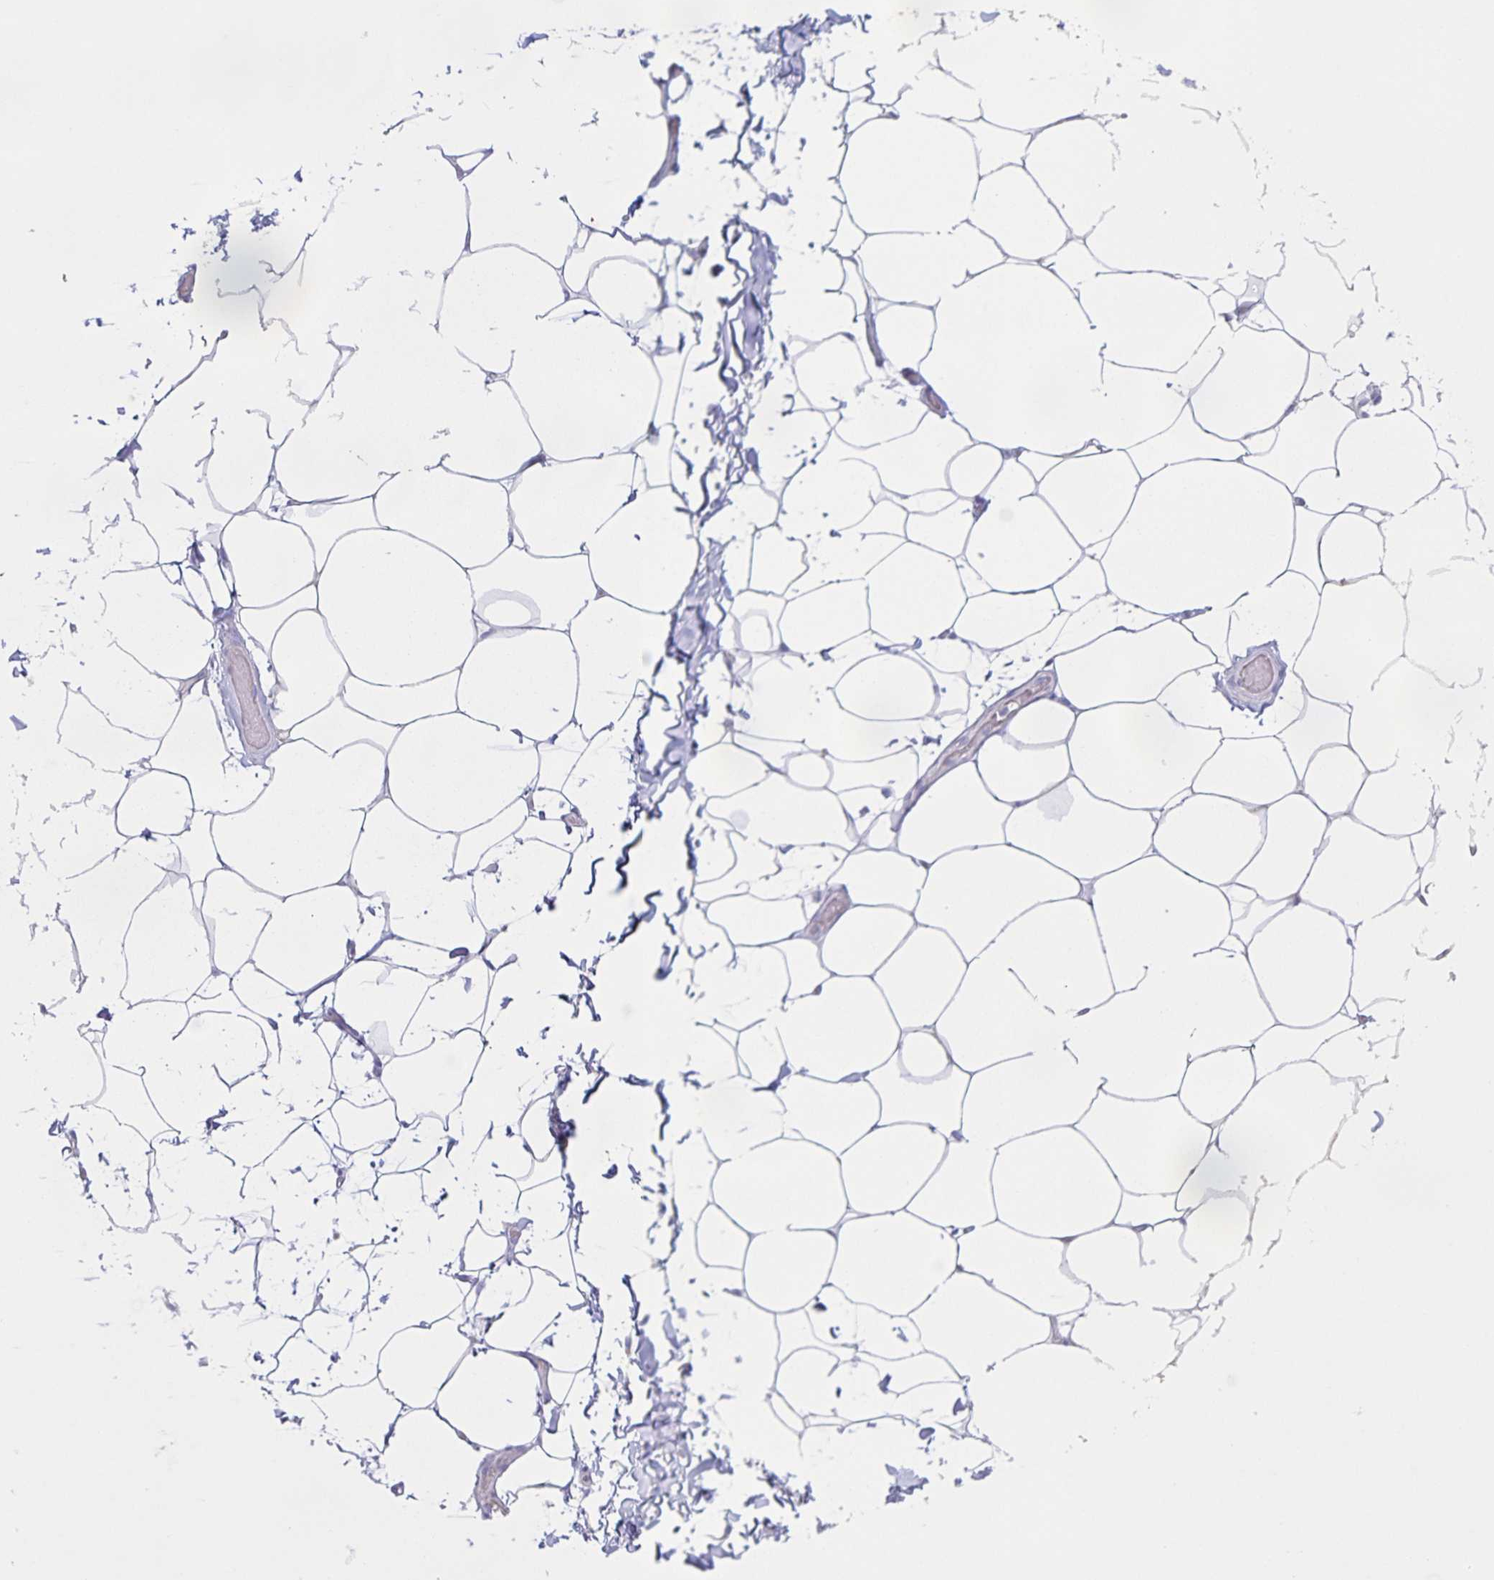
{"staining": {"intensity": "negative", "quantity": "none", "location": "none"}, "tissue": "adipose tissue", "cell_type": "Adipocytes", "image_type": "normal", "snomed": [{"axis": "morphology", "description": "Normal tissue, NOS"}, {"axis": "topography", "description": "Soft tissue"}, {"axis": "topography", "description": "Adipose tissue"}, {"axis": "topography", "description": "Vascular tissue"}, {"axis": "topography", "description": "Peripheral nerve tissue"}], "caption": "This is a histopathology image of IHC staining of normal adipose tissue, which shows no expression in adipocytes. The staining was performed using DAB to visualize the protein expression in brown, while the nuclei were stained in blue with hematoxylin (Magnification: 20x).", "gene": "CENPH", "patient": {"sex": "male", "age": 29}}